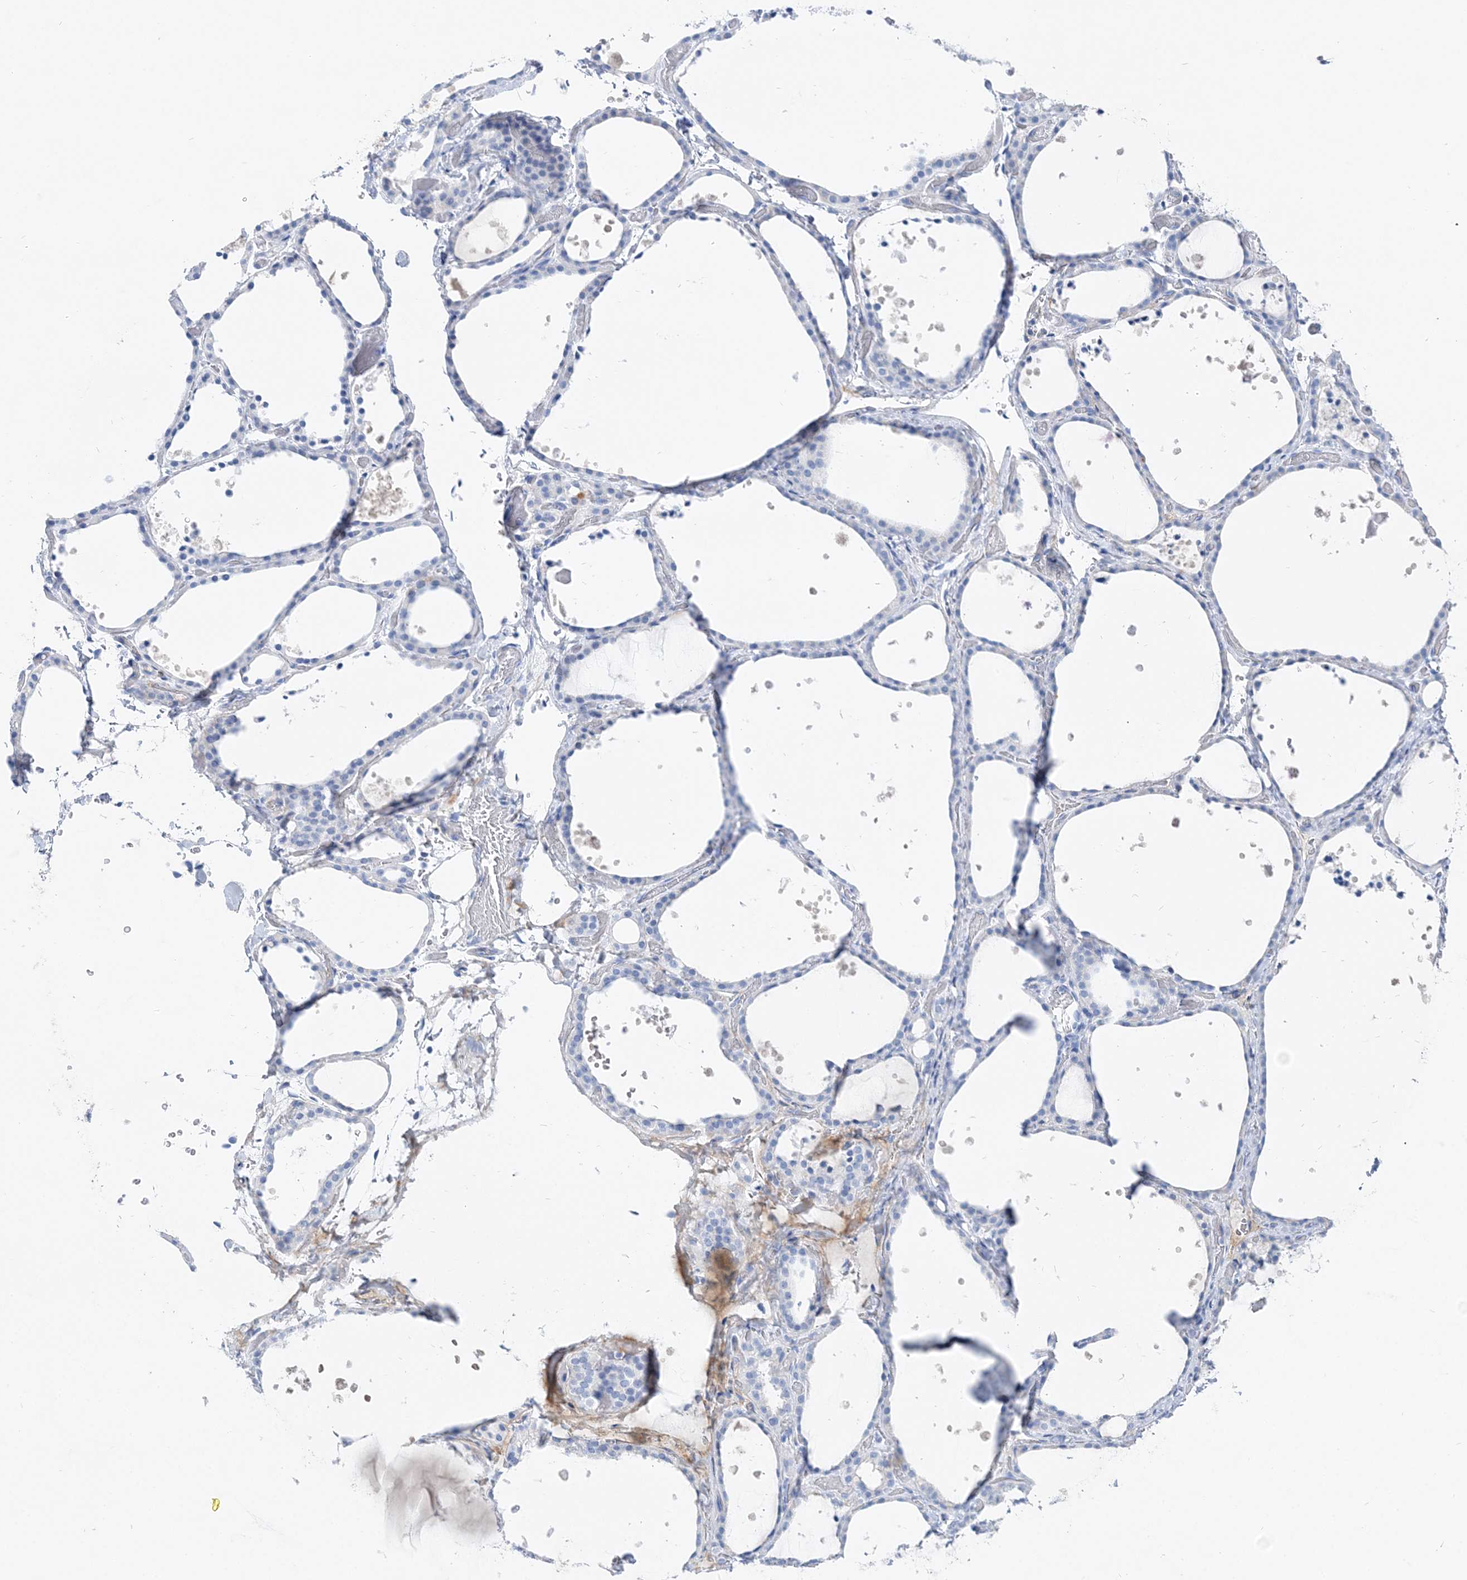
{"staining": {"intensity": "negative", "quantity": "none", "location": "none"}, "tissue": "thyroid gland", "cell_type": "Glandular cells", "image_type": "normal", "snomed": [{"axis": "morphology", "description": "Normal tissue, NOS"}, {"axis": "topography", "description": "Thyroid gland"}], "caption": "This is an immunohistochemistry histopathology image of unremarkable human thyroid gland. There is no expression in glandular cells.", "gene": "TSPYL6", "patient": {"sex": "female", "age": 44}}